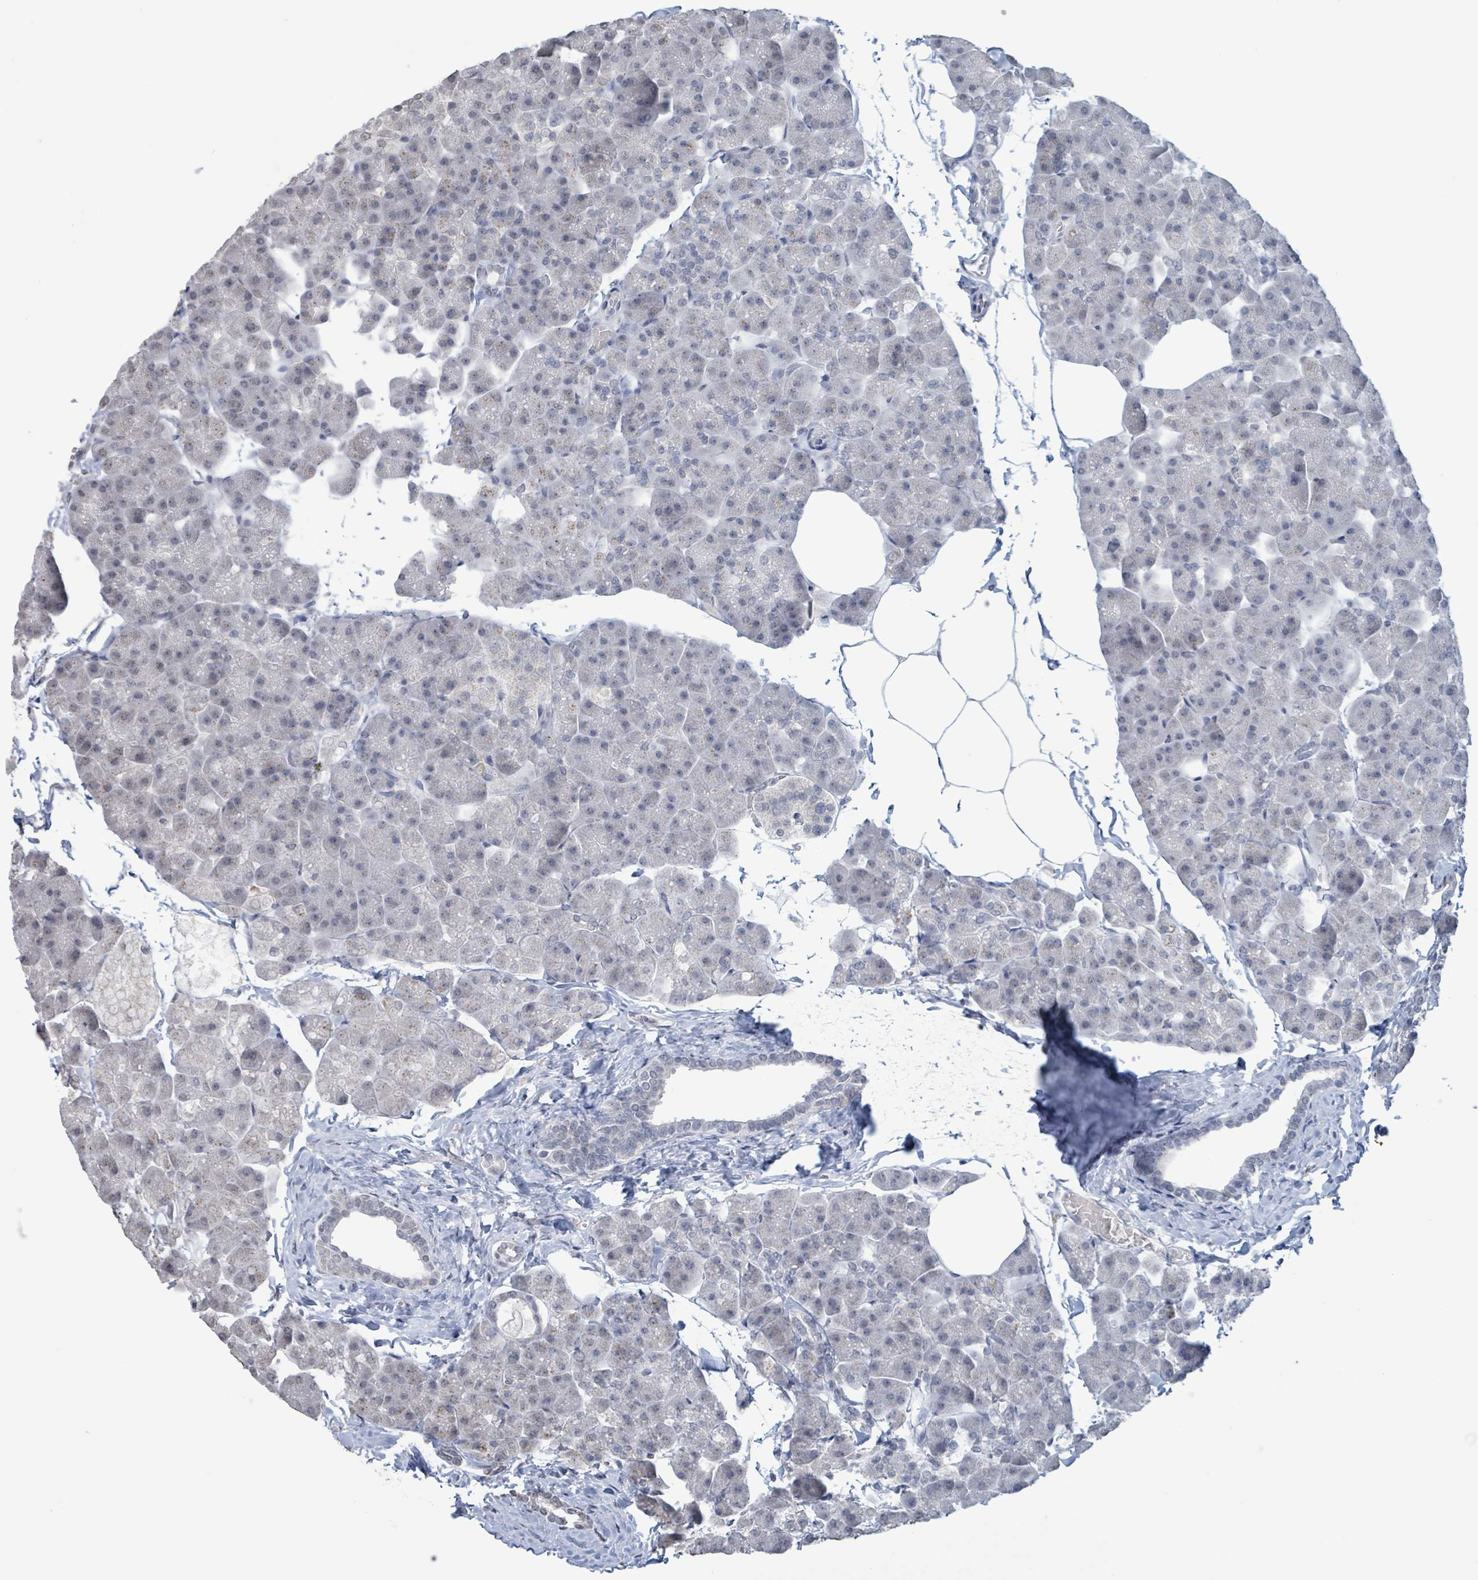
{"staining": {"intensity": "negative", "quantity": "none", "location": "none"}, "tissue": "pancreas", "cell_type": "Exocrine glandular cells", "image_type": "normal", "snomed": [{"axis": "morphology", "description": "Normal tissue, NOS"}, {"axis": "topography", "description": "Pancreas"}], "caption": "Protein analysis of benign pancreas reveals no significant staining in exocrine glandular cells.", "gene": "CA9", "patient": {"sex": "male", "age": 35}}